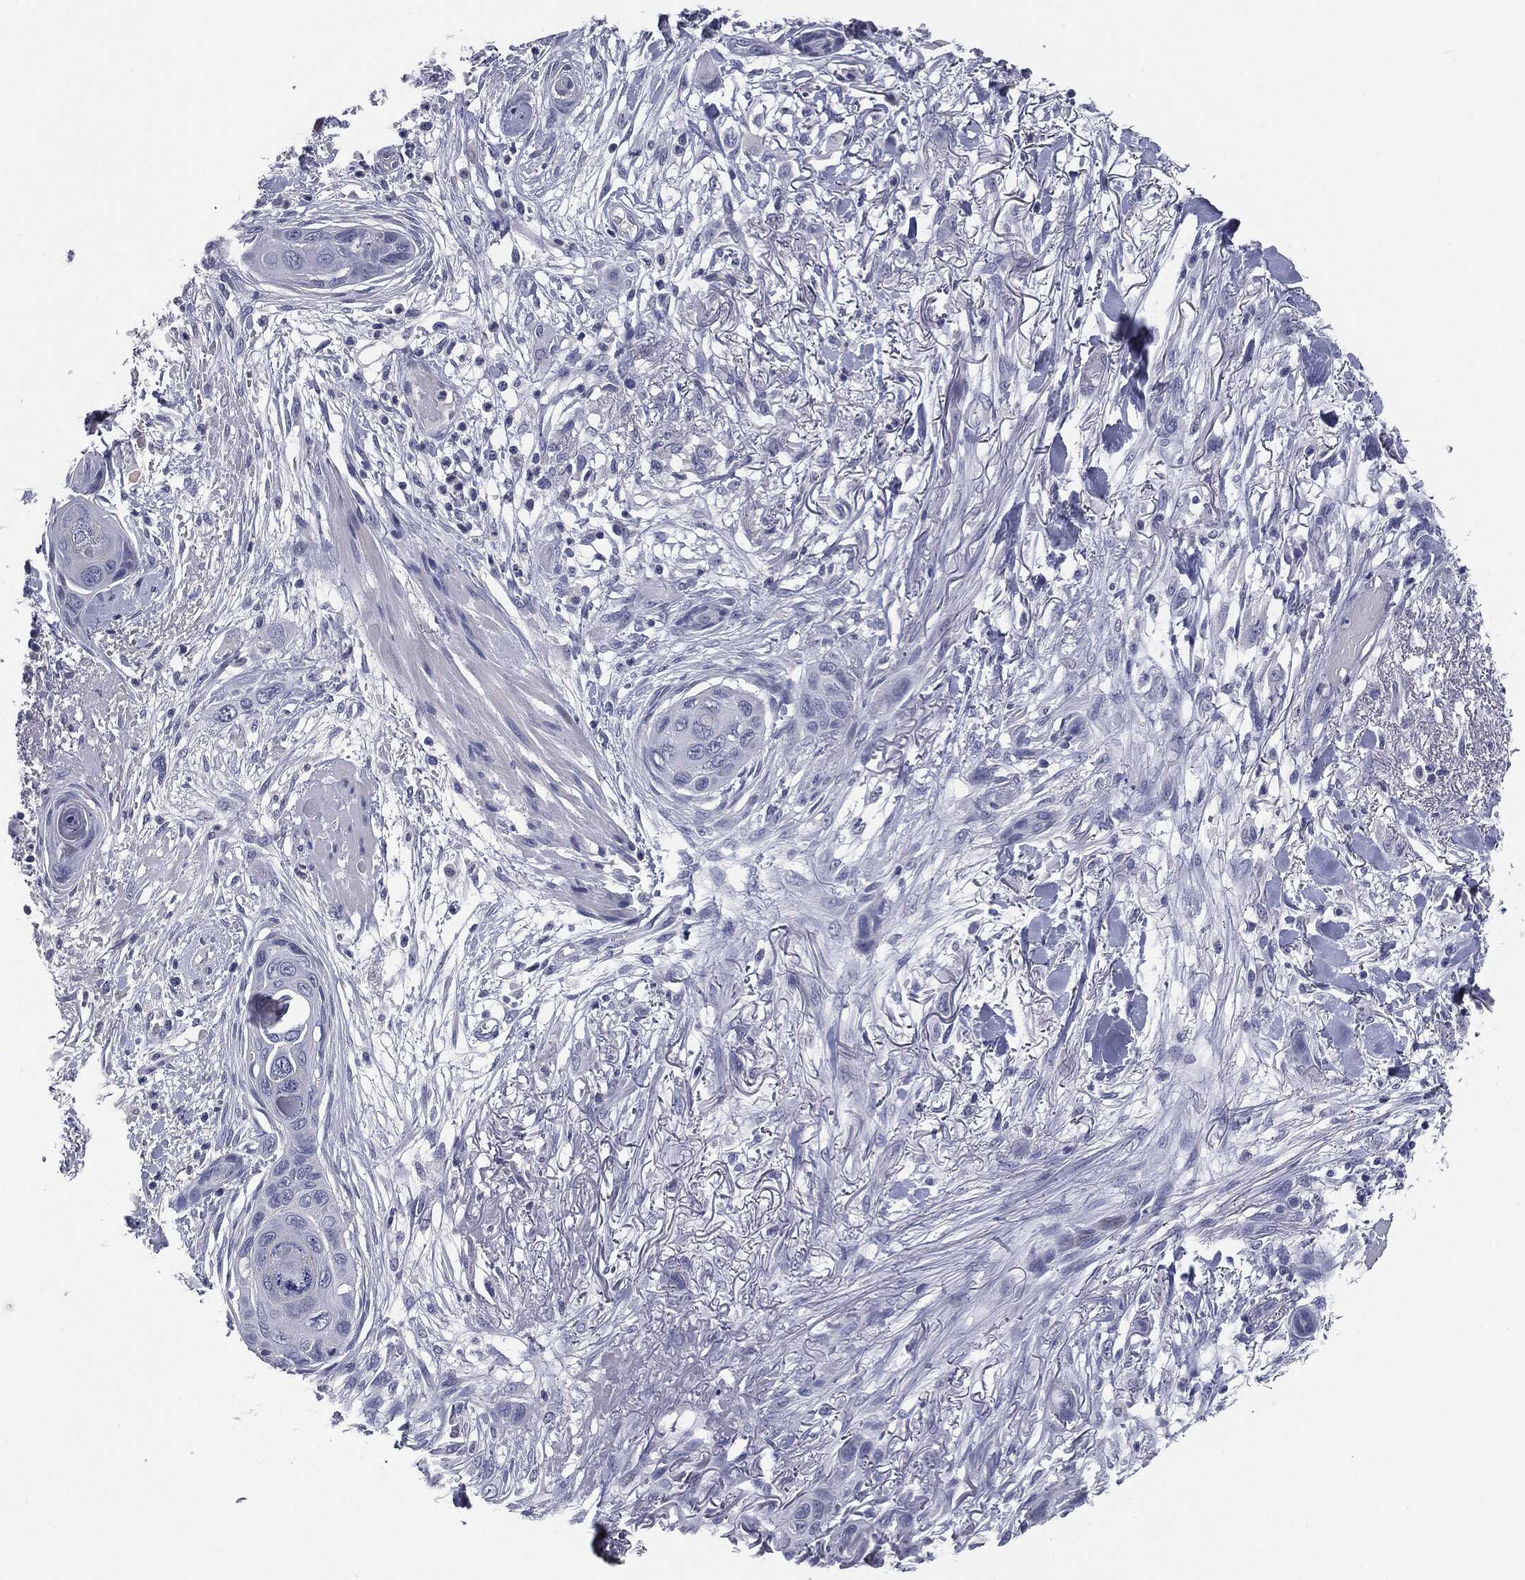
{"staining": {"intensity": "negative", "quantity": "none", "location": "none"}, "tissue": "skin cancer", "cell_type": "Tumor cells", "image_type": "cancer", "snomed": [{"axis": "morphology", "description": "Squamous cell carcinoma, NOS"}, {"axis": "topography", "description": "Skin"}], "caption": "This is a image of immunohistochemistry staining of squamous cell carcinoma (skin), which shows no positivity in tumor cells. The staining was performed using DAB to visualize the protein expression in brown, while the nuclei were stained in blue with hematoxylin (Magnification: 20x).", "gene": "AFP", "patient": {"sex": "male", "age": 79}}